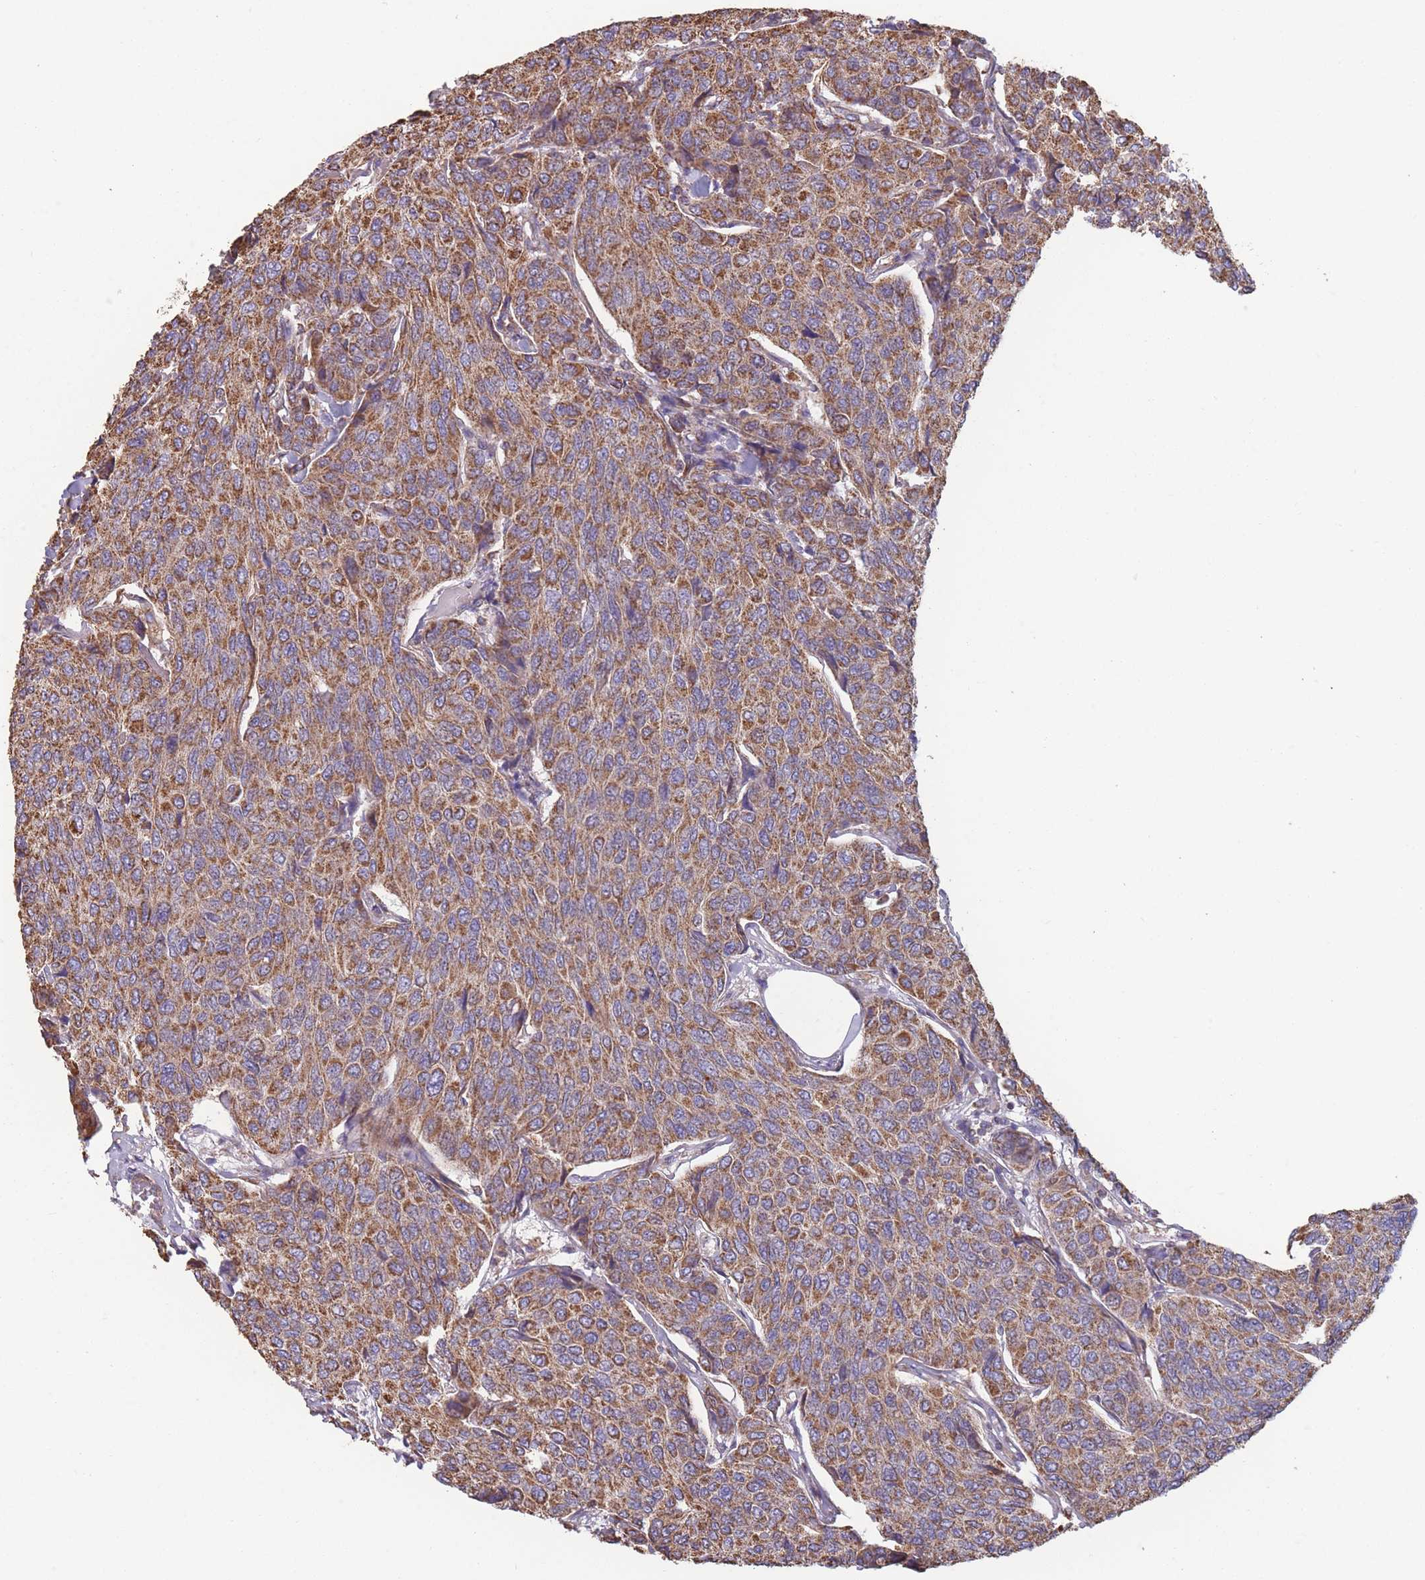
{"staining": {"intensity": "moderate", "quantity": ">75%", "location": "cytoplasmic/membranous"}, "tissue": "breast cancer", "cell_type": "Tumor cells", "image_type": "cancer", "snomed": [{"axis": "morphology", "description": "Duct carcinoma"}, {"axis": "topography", "description": "Breast"}], "caption": "This is a photomicrograph of immunohistochemistry (IHC) staining of breast cancer (invasive ductal carcinoma), which shows moderate staining in the cytoplasmic/membranous of tumor cells.", "gene": "KIF16B", "patient": {"sex": "female", "age": 55}}